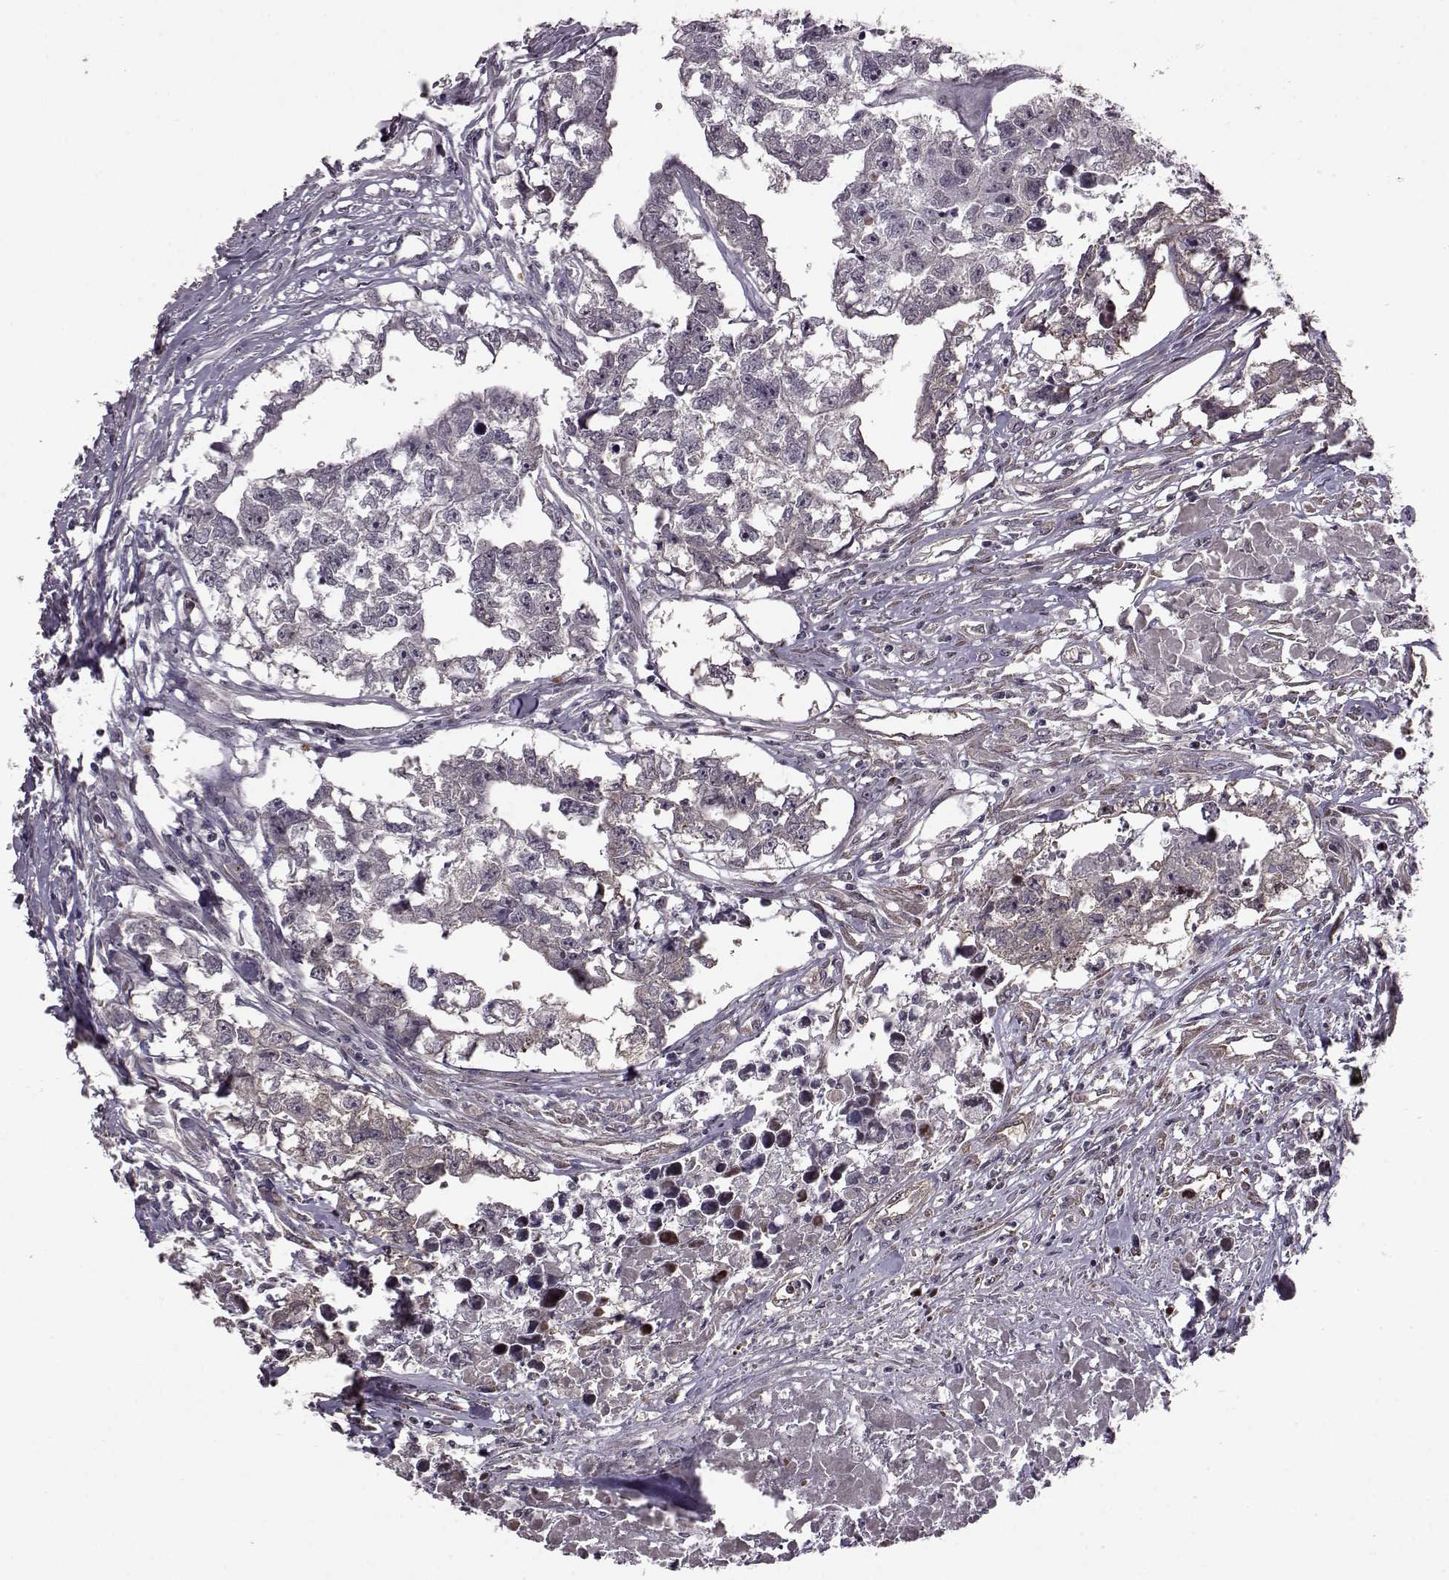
{"staining": {"intensity": "negative", "quantity": "none", "location": "none"}, "tissue": "testis cancer", "cell_type": "Tumor cells", "image_type": "cancer", "snomed": [{"axis": "morphology", "description": "Carcinoma, Embryonal, NOS"}, {"axis": "morphology", "description": "Teratoma, malignant, NOS"}, {"axis": "topography", "description": "Testis"}], "caption": "A micrograph of testis cancer stained for a protein exhibits no brown staining in tumor cells.", "gene": "PROP1", "patient": {"sex": "male", "age": 44}}